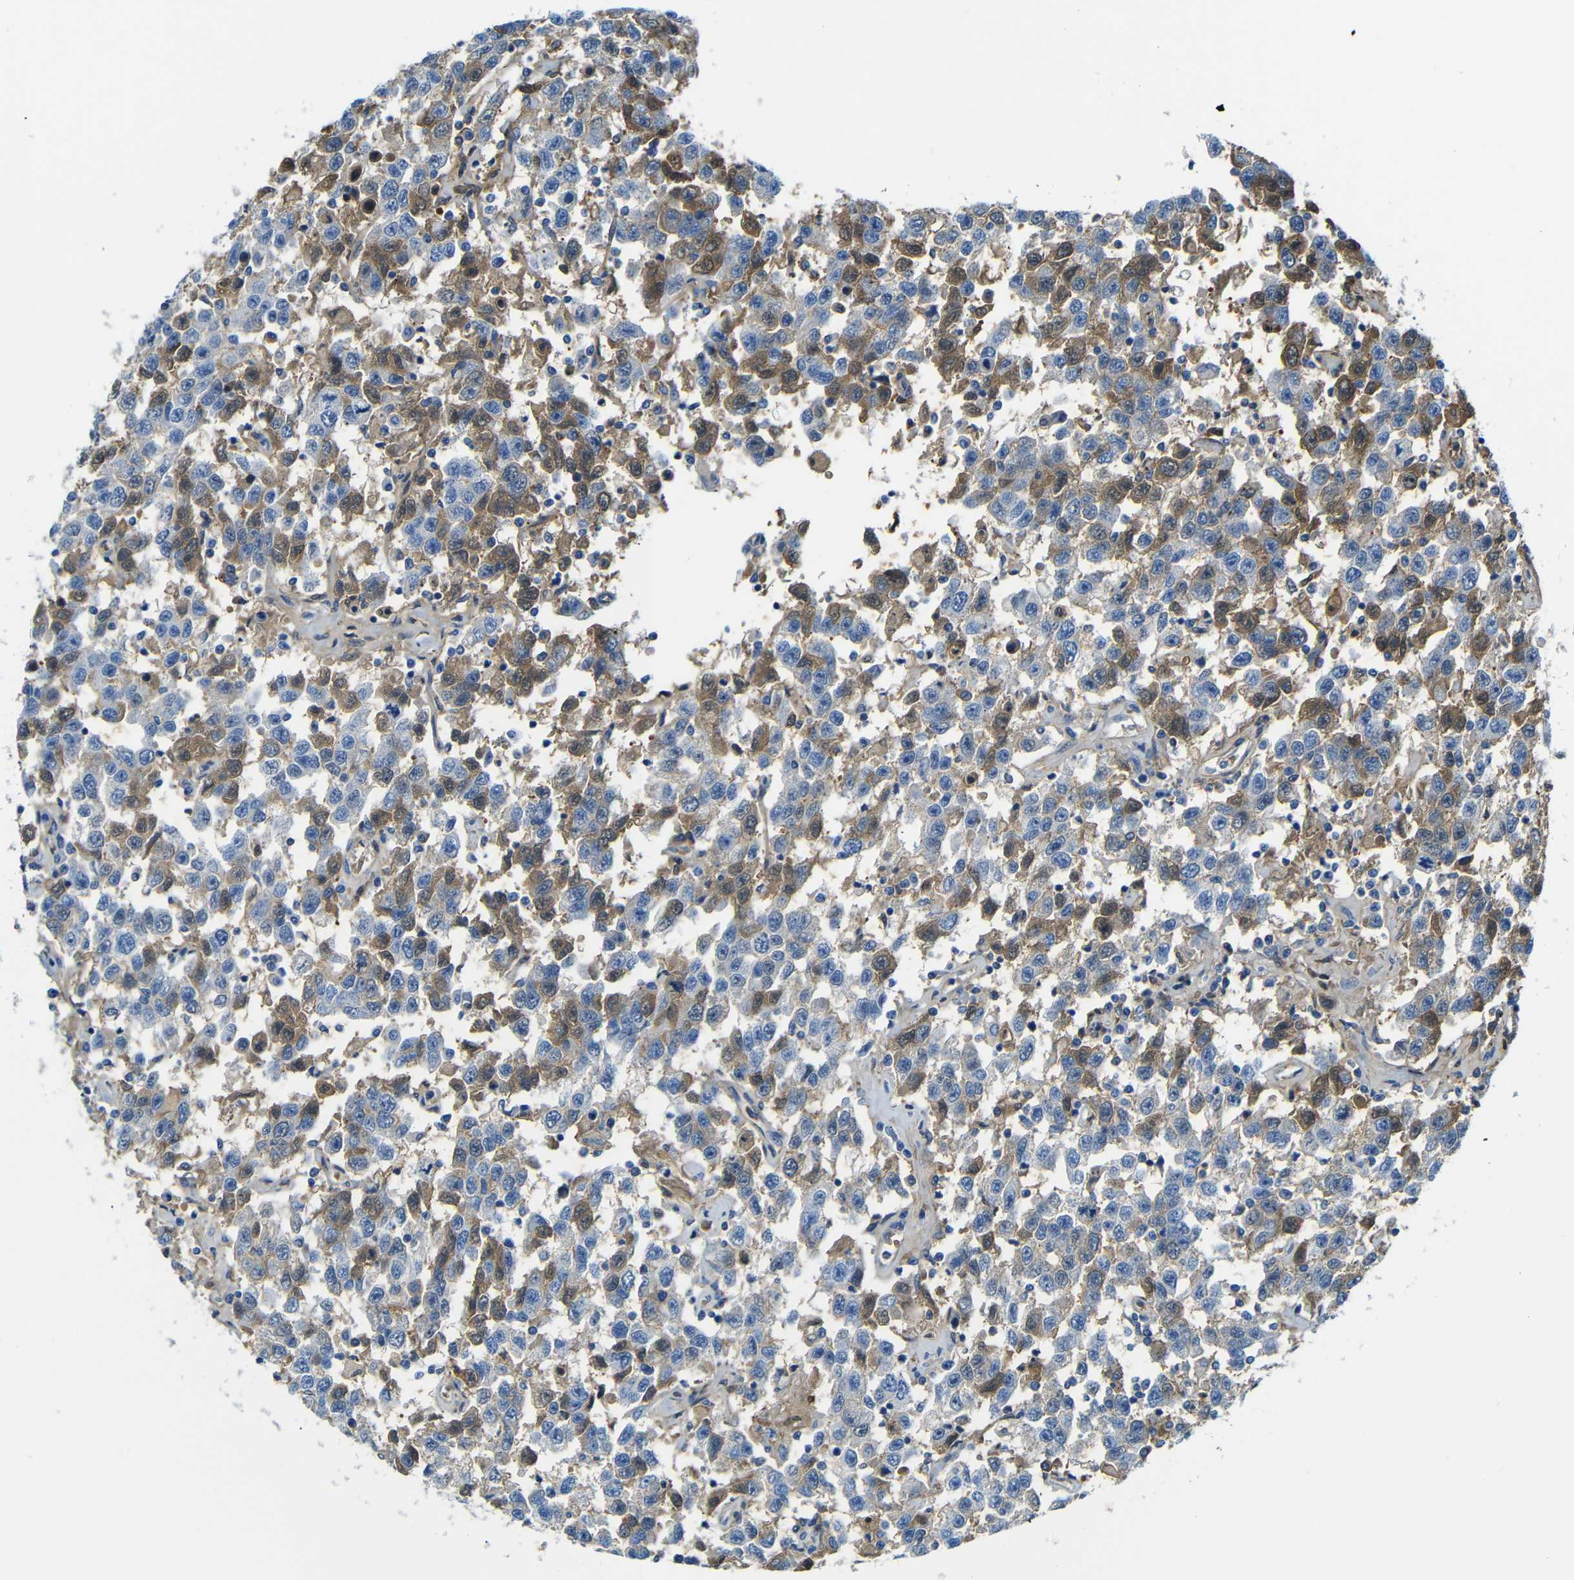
{"staining": {"intensity": "moderate", "quantity": "25%-75%", "location": "cytoplasmic/membranous"}, "tissue": "testis cancer", "cell_type": "Tumor cells", "image_type": "cancer", "snomed": [{"axis": "morphology", "description": "Seminoma, NOS"}, {"axis": "topography", "description": "Testis"}], "caption": "Immunohistochemistry (IHC) of human testis cancer (seminoma) displays medium levels of moderate cytoplasmic/membranous positivity in about 25%-75% of tumor cells.", "gene": "SERPINA1", "patient": {"sex": "male", "age": 41}}